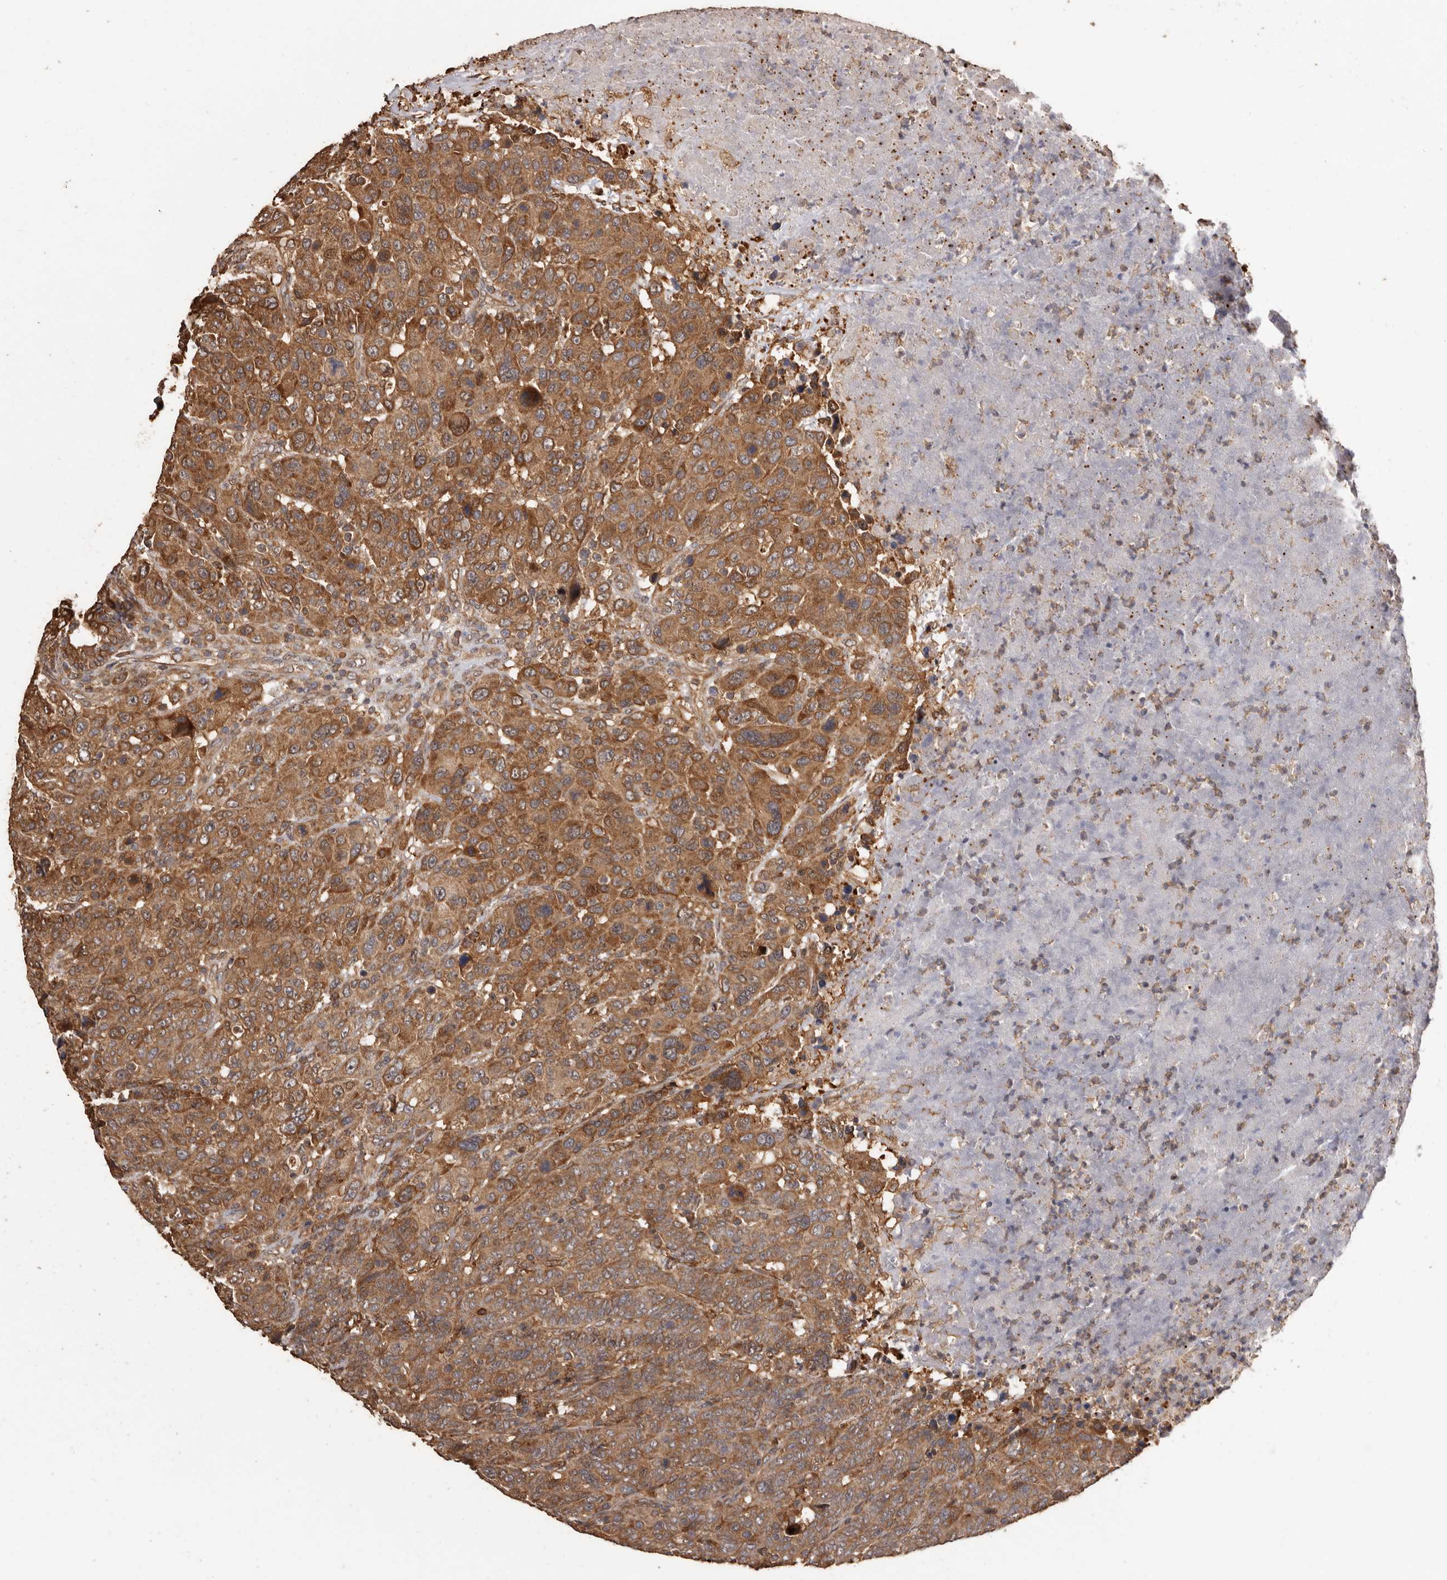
{"staining": {"intensity": "moderate", "quantity": ">75%", "location": "cytoplasmic/membranous"}, "tissue": "breast cancer", "cell_type": "Tumor cells", "image_type": "cancer", "snomed": [{"axis": "morphology", "description": "Duct carcinoma"}, {"axis": "topography", "description": "Breast"}], "caption": "The image demonstrates a brown stain indicating the presence of a protein in the cytoplasmic/membranous of tumor cells in breast intraductal carcinoma.", "gene": "COQ8B", "patient": {"sex": "female", "age": 37}}